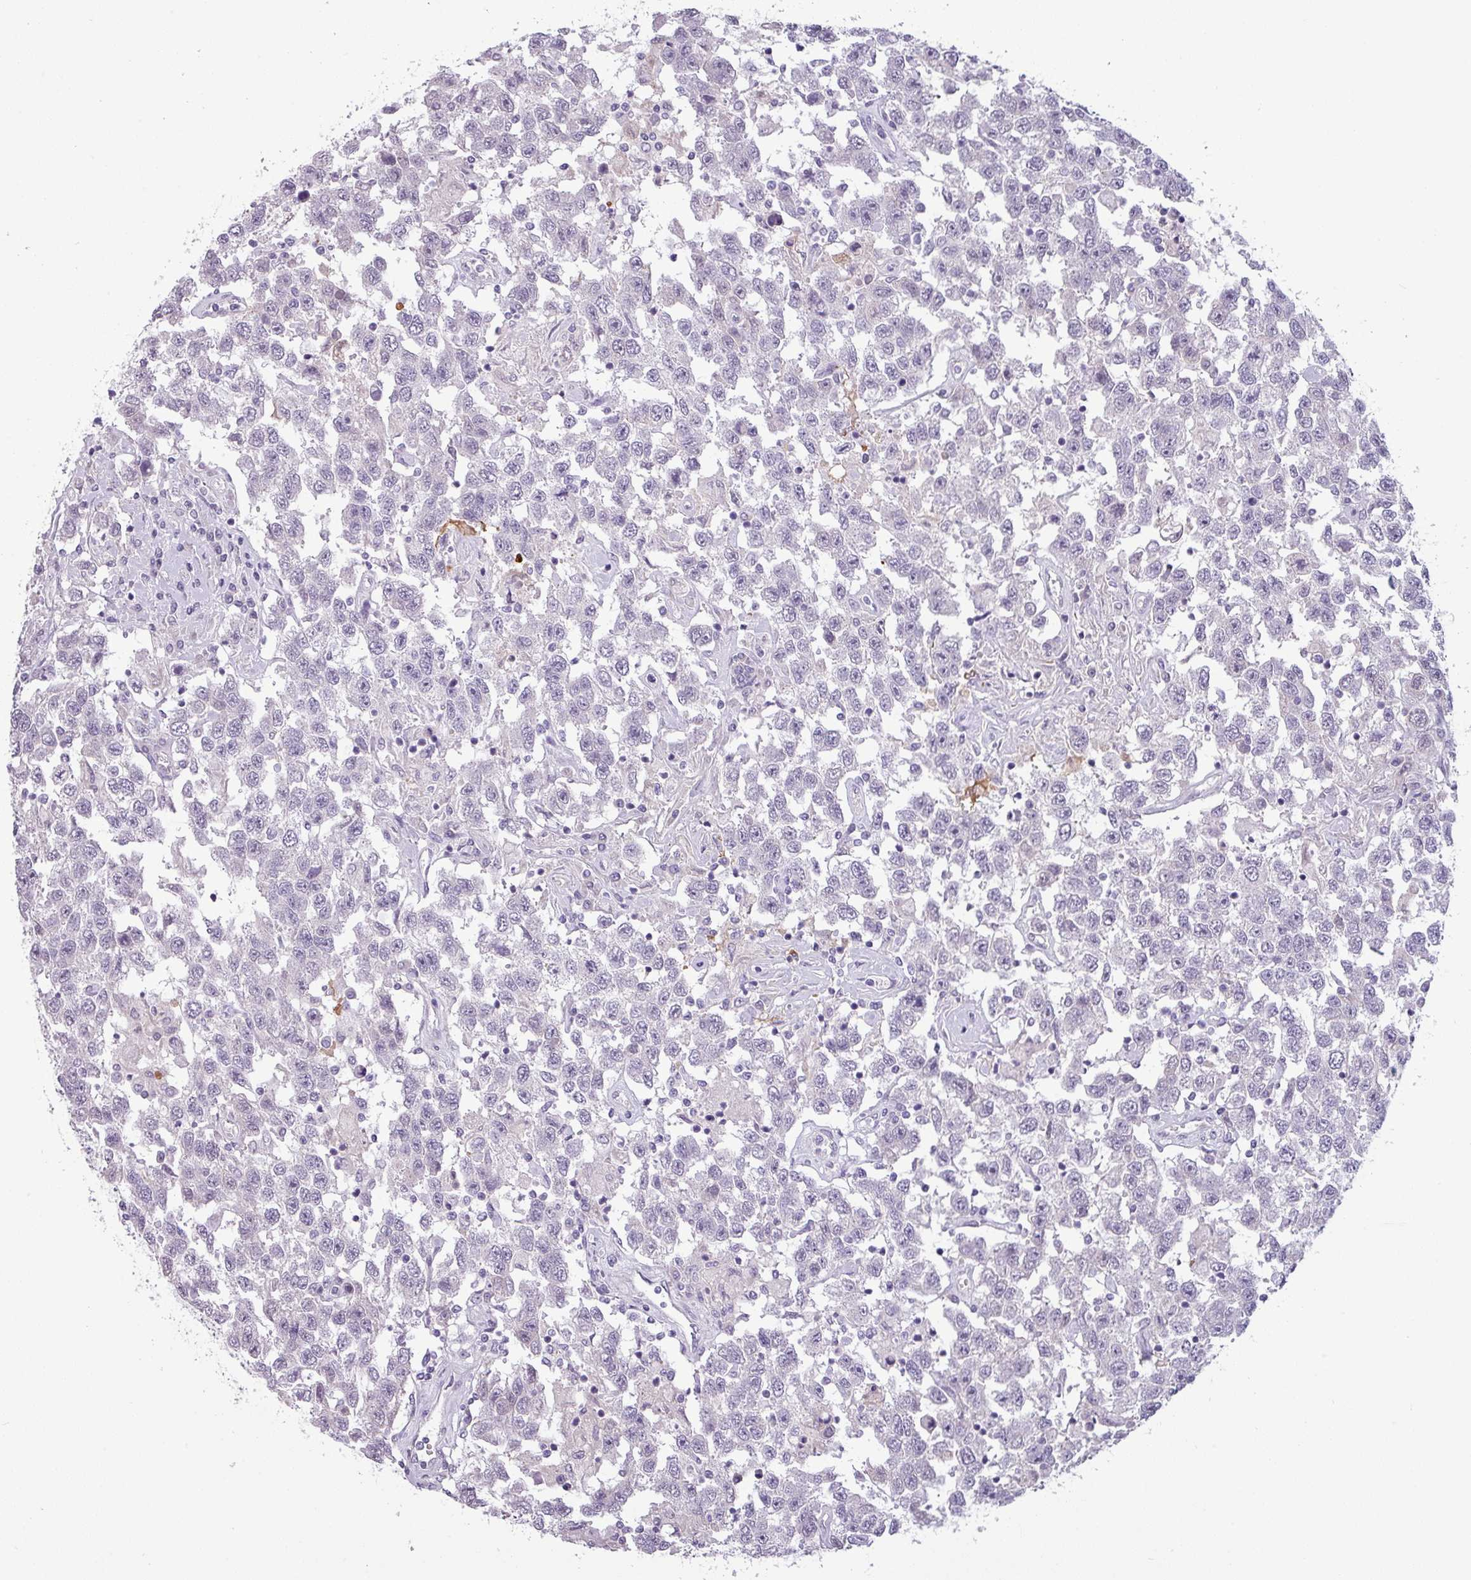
{"staining": {"intensity": "negative", "quantity": "none", "location": "none"}, "tissue": "testis cancer", "cell_type": "Tumor cells", "image_type": "cancer", "snomed": [{"axis": "morphology", "description": "Seminoma, NOS"}, {"axis": "topography", "description": "Testis"}], "caption": "Protein analysis of testis cancer (seminoma) demonstrates no significant expression in tumor cells.", "gene": "SLC26A9", "patient": {"sex": "male", "age": 41}}